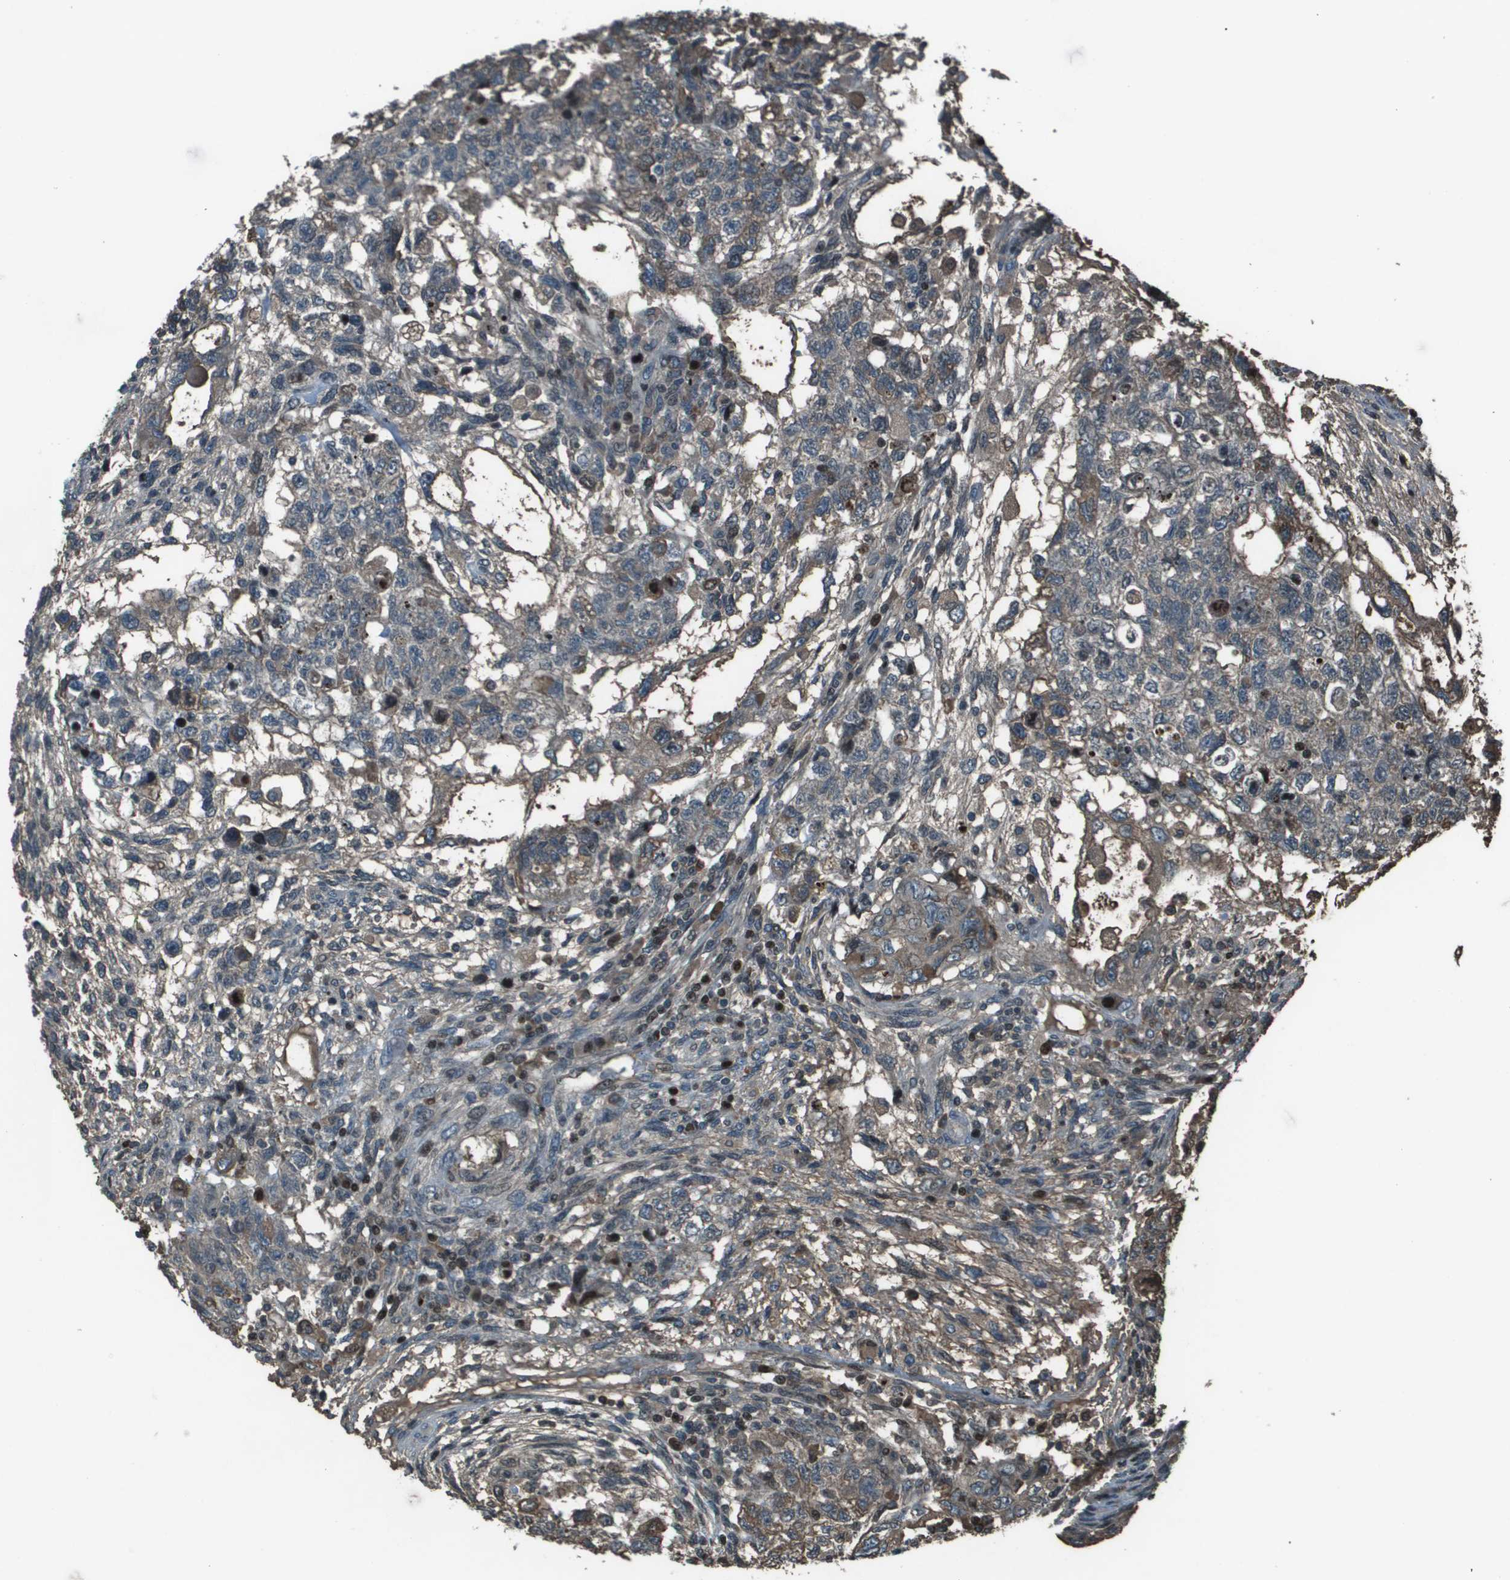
{"staining": {"intensity": "weak", "quantity": "<25%", "location": "cytoplasmic/membranous"}, "tissue": "testis cancer", "cell_type": "Tumor cells", "image_type": "cancer", "snomed": [{"axis": "morphology", "description": "Normal tissue, NOS"}, {"axis": "morphology", "description": "Carcinoma, Embryonal, NOS"}, {"axis": "topography", "description": "Testis"}], "caption": "Testis cancer stained for a protein using IHC reveals no expression tumor cells.", "gene": "CXCL12", "patient": {"sex": "male", "age": 36}}